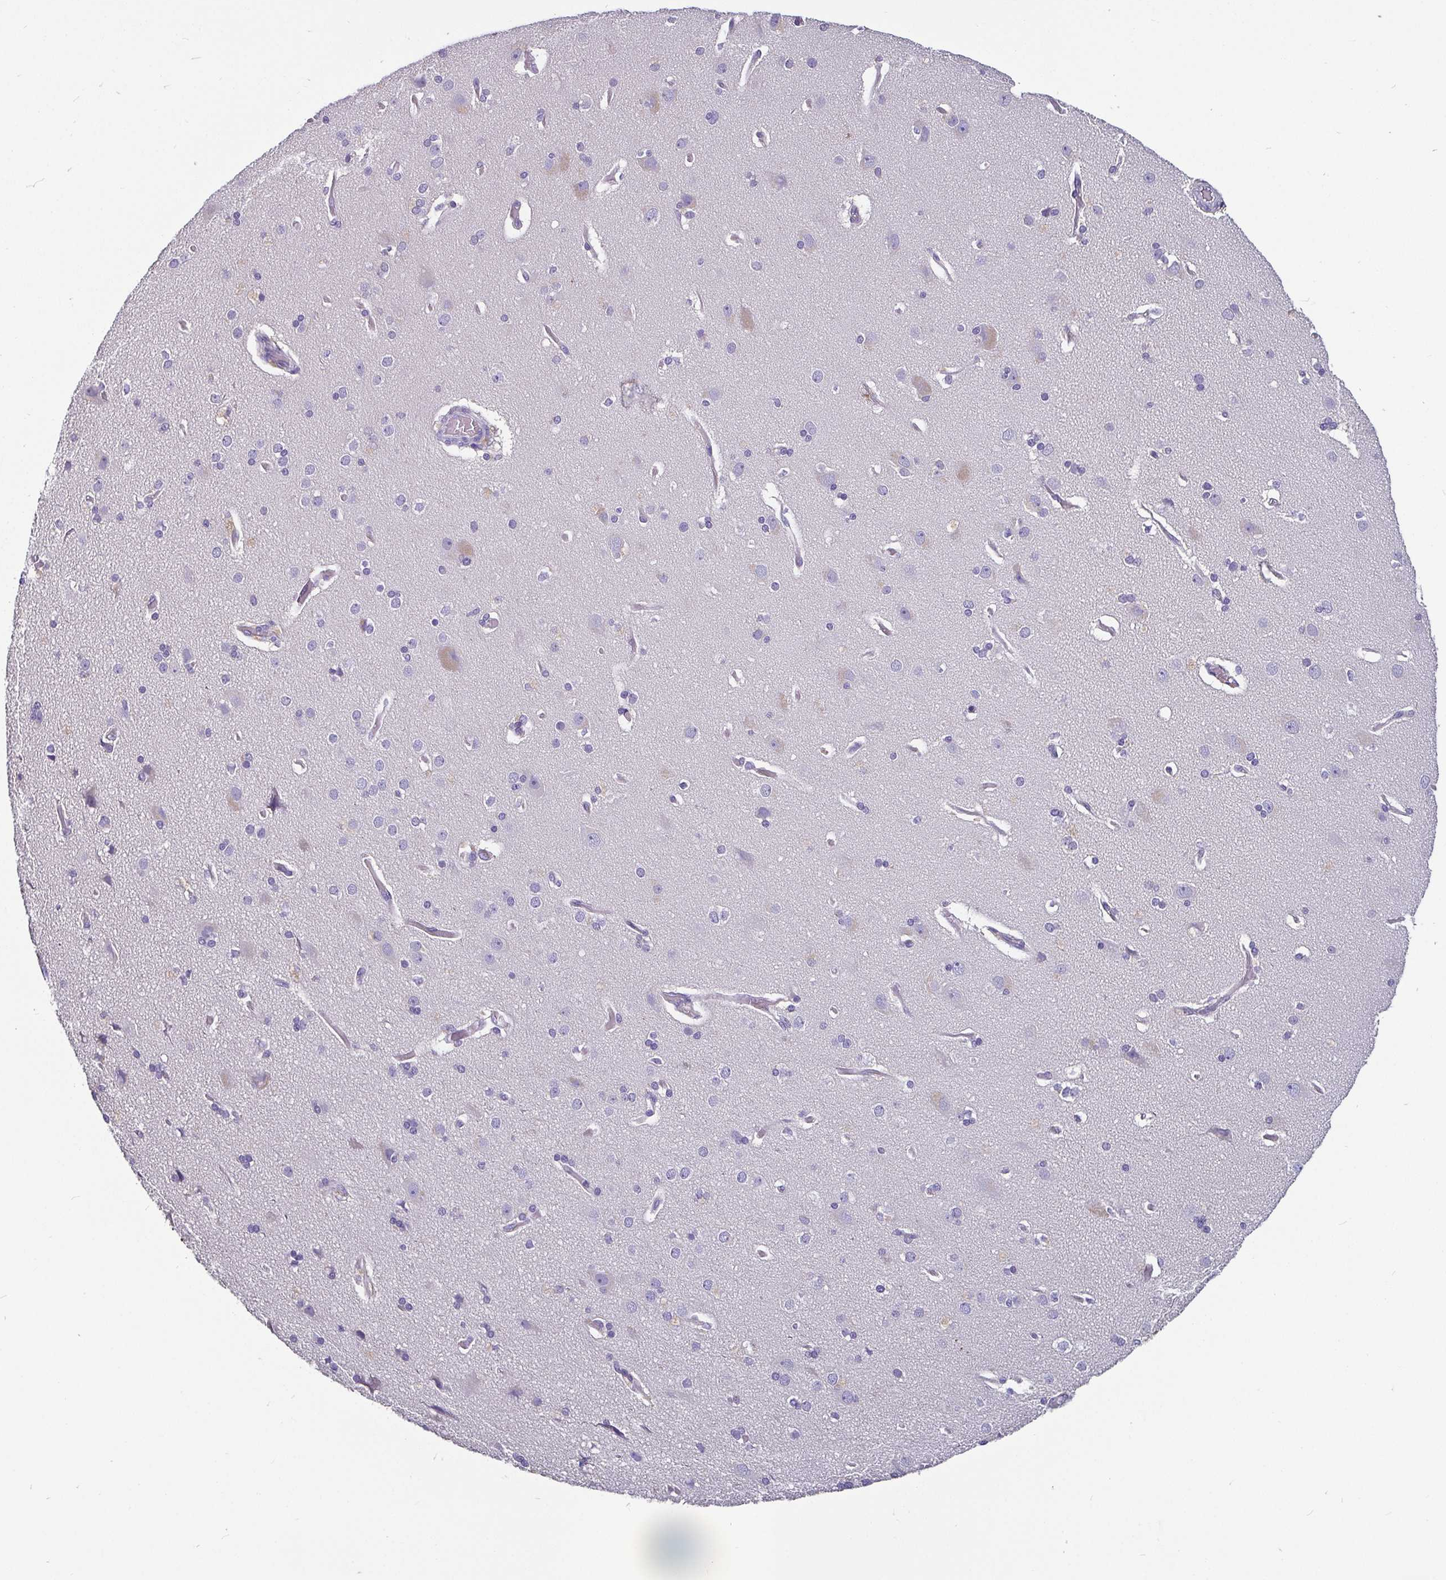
{"staining": {"intensity": "negative", "quantity": "none", "location": "none"}, "tissue": "cerebral cortex", "cell_type": "Endothelial cells", "image_type": "normal", "snomed": [{"axis": "morphology", "description": "Normal tissue, NOS"}, {"axis": "morphology", "description": "Glioma, malignant, High grade"}, {"axis": "topography", "description": "Cerebral cortex"}], "caption": "Micrograph shows no significant protein positivity in endothelial cells of normal cerebral cortex.", "gene": "ADAMTS6", "patient": {"sex": "male", "age": 71}}